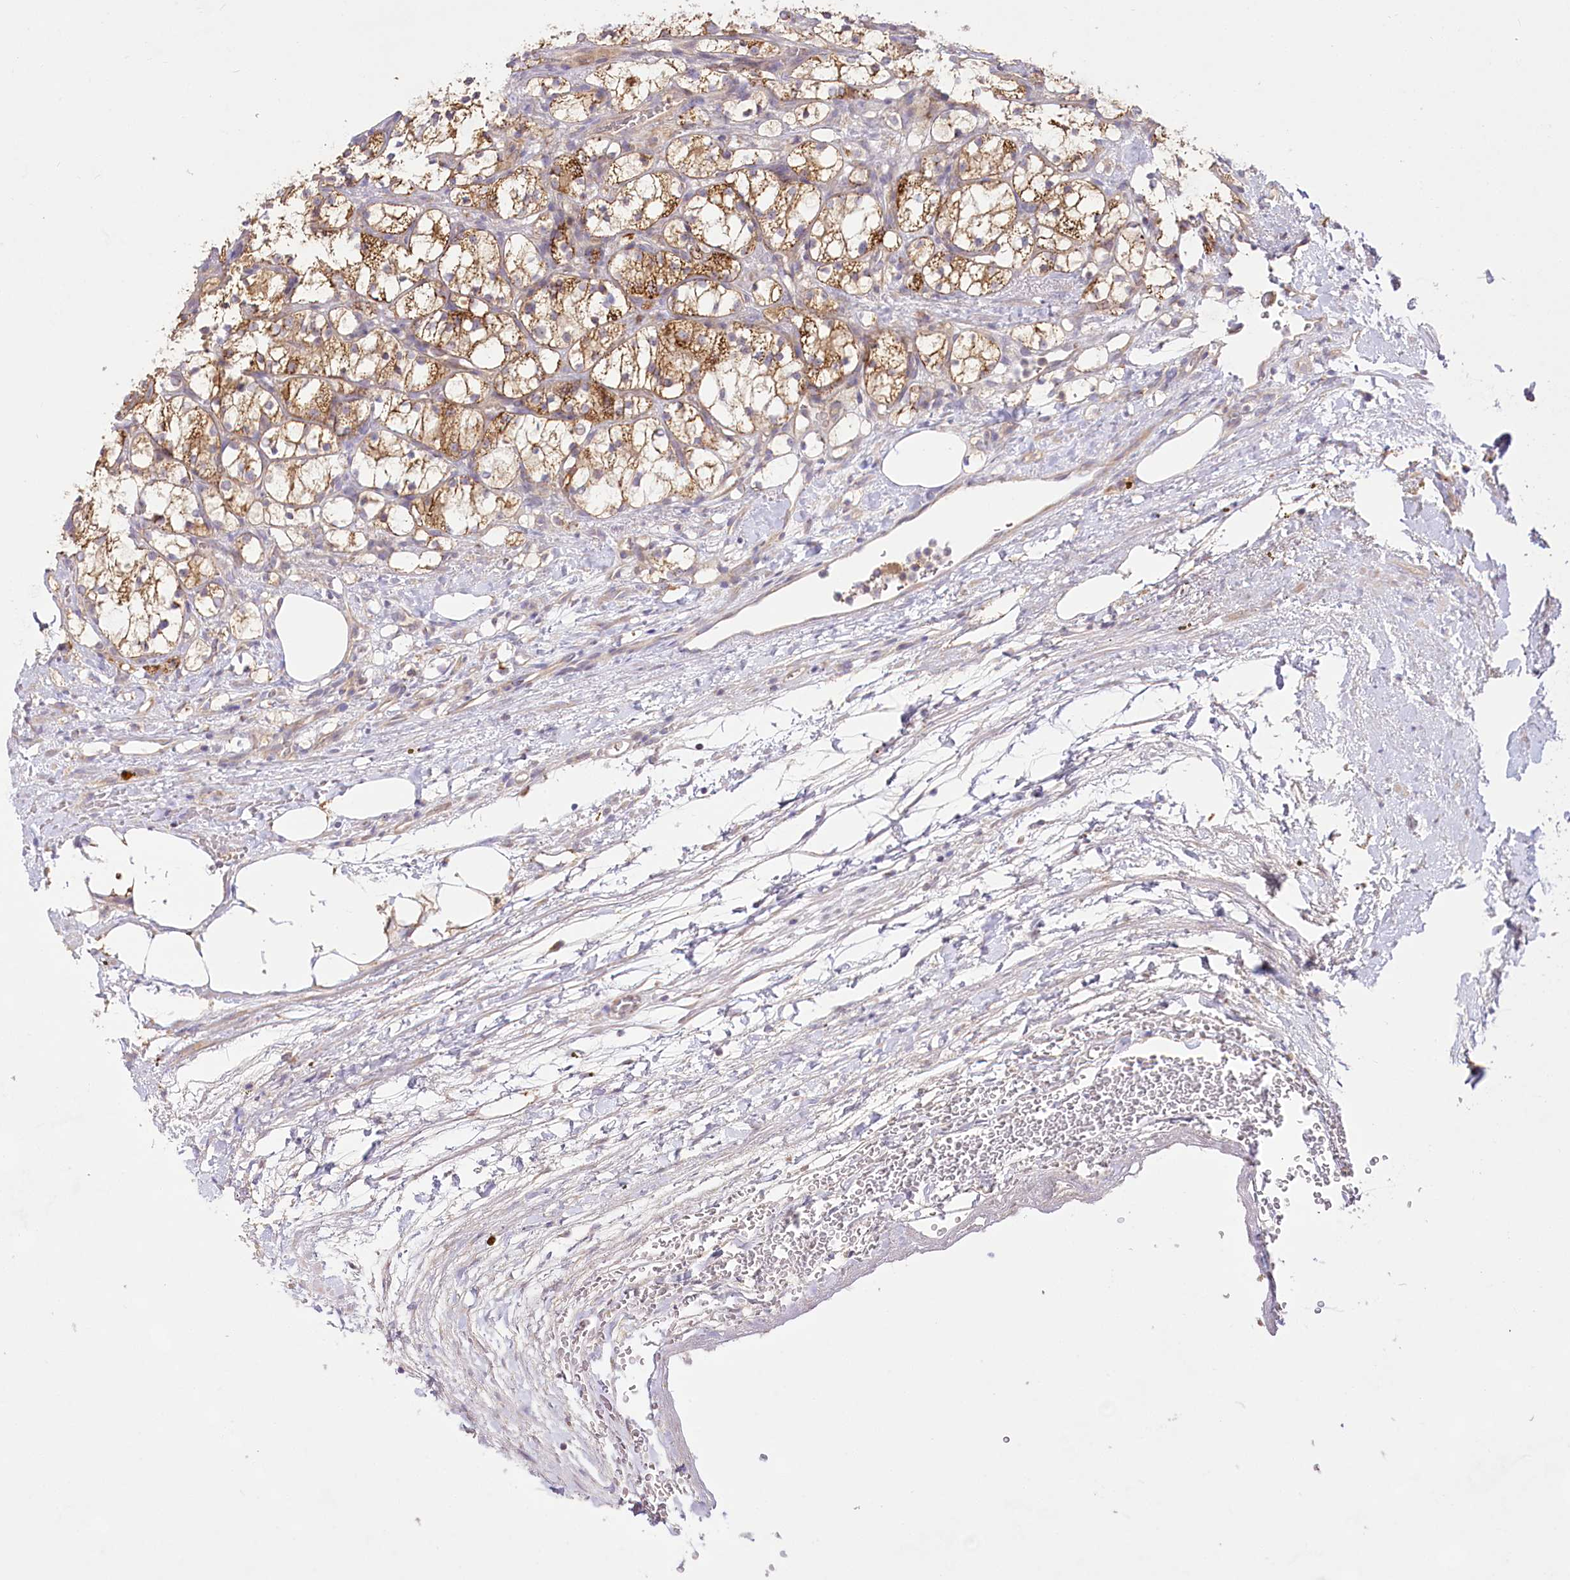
{"staining": {"intensity": "moderate", "quantity": ">75%", "location": "cytoplasmic/membranous"}, "tissue": "renal cancer", "cell_type": "Tumor cells", "image_type": "cancer", "snomed": [{"axis": "morphology", "description": "Adenocarcinoma, NOS"}, {"axis": "topography", "description": "Kidney"}], "caption": "Immunohistochemistry (IHC) staining of renal cancer (adenocarcinoma), which demonstrates medium levels of moderate cytoplasmic/membranous staining in approximately >75% of tumor cells indicating moderate cytoplasmic/membranous protein expression. The staining was performed using DAB (3,3'-diaminobenzidine) (brown) for protein detection and nuclei were counterstained in hematoxylin (blue).", "gene": "PYROXD1", "patient": {"sex": "female", "age": 69}}